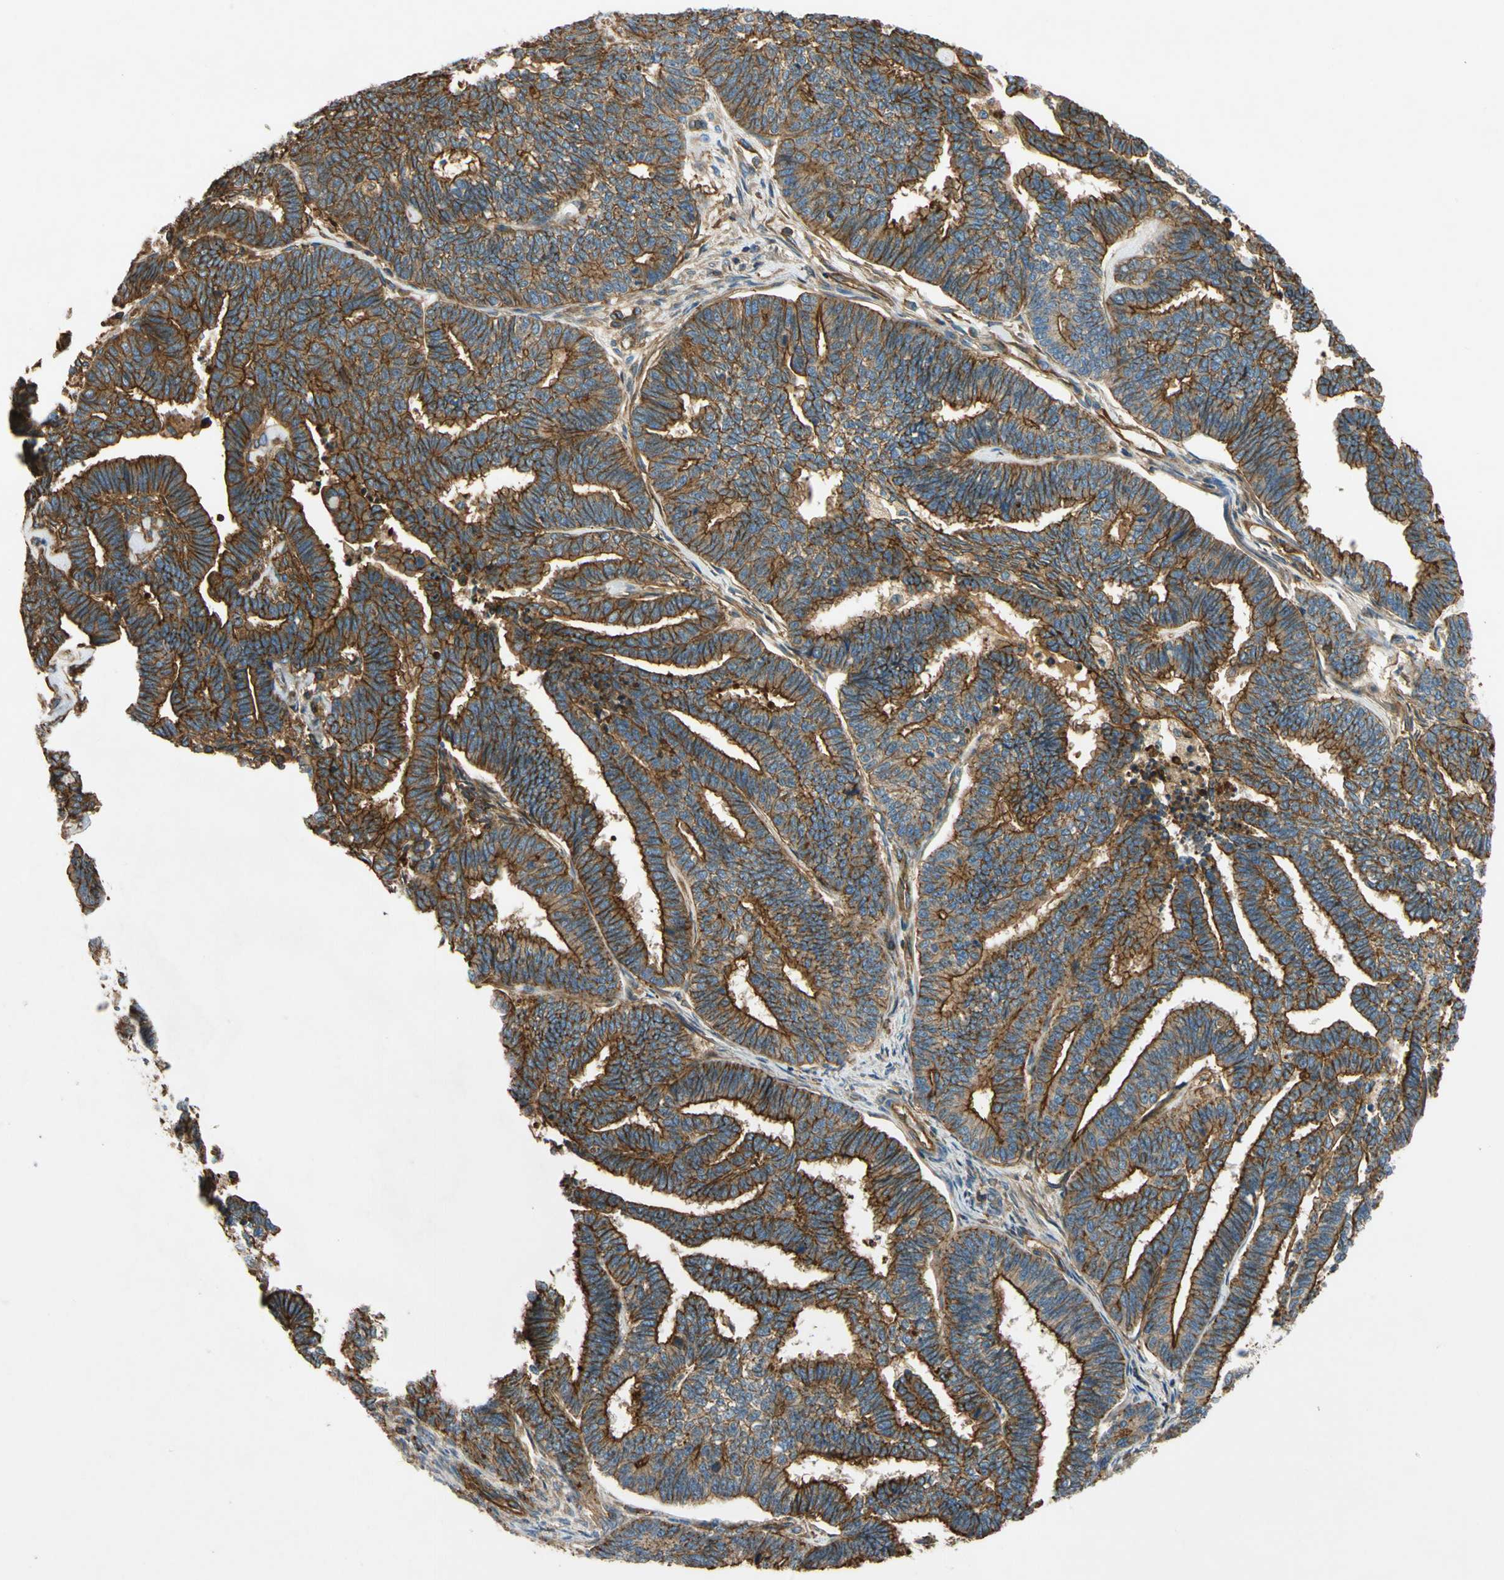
{"staining": {"intensity": "strong", "quantity": ">75%", "location": "cytoplasmic/membranous"}, "tissue": "endometrial cancer", "cell_type": "Tumor cells", "image_type": "cancer", "snomed": [{"axis": "morphology", "description": "Adenocarcinoma, NOS"}, {"axis": "topography", "description": "Endometrium"}], "caption": "IHC micrograph of neoplastic tissue: human endometrial cancer stained using immunohistochemistry shows high levels of strong protein expression localized specifically in the cytoplasmic/membranous of tumor cells, appearing as a cytoplasmic/membranous brown color.", "gene": "TCP11L1", "patient": {"sex": "female", "age": 70}}